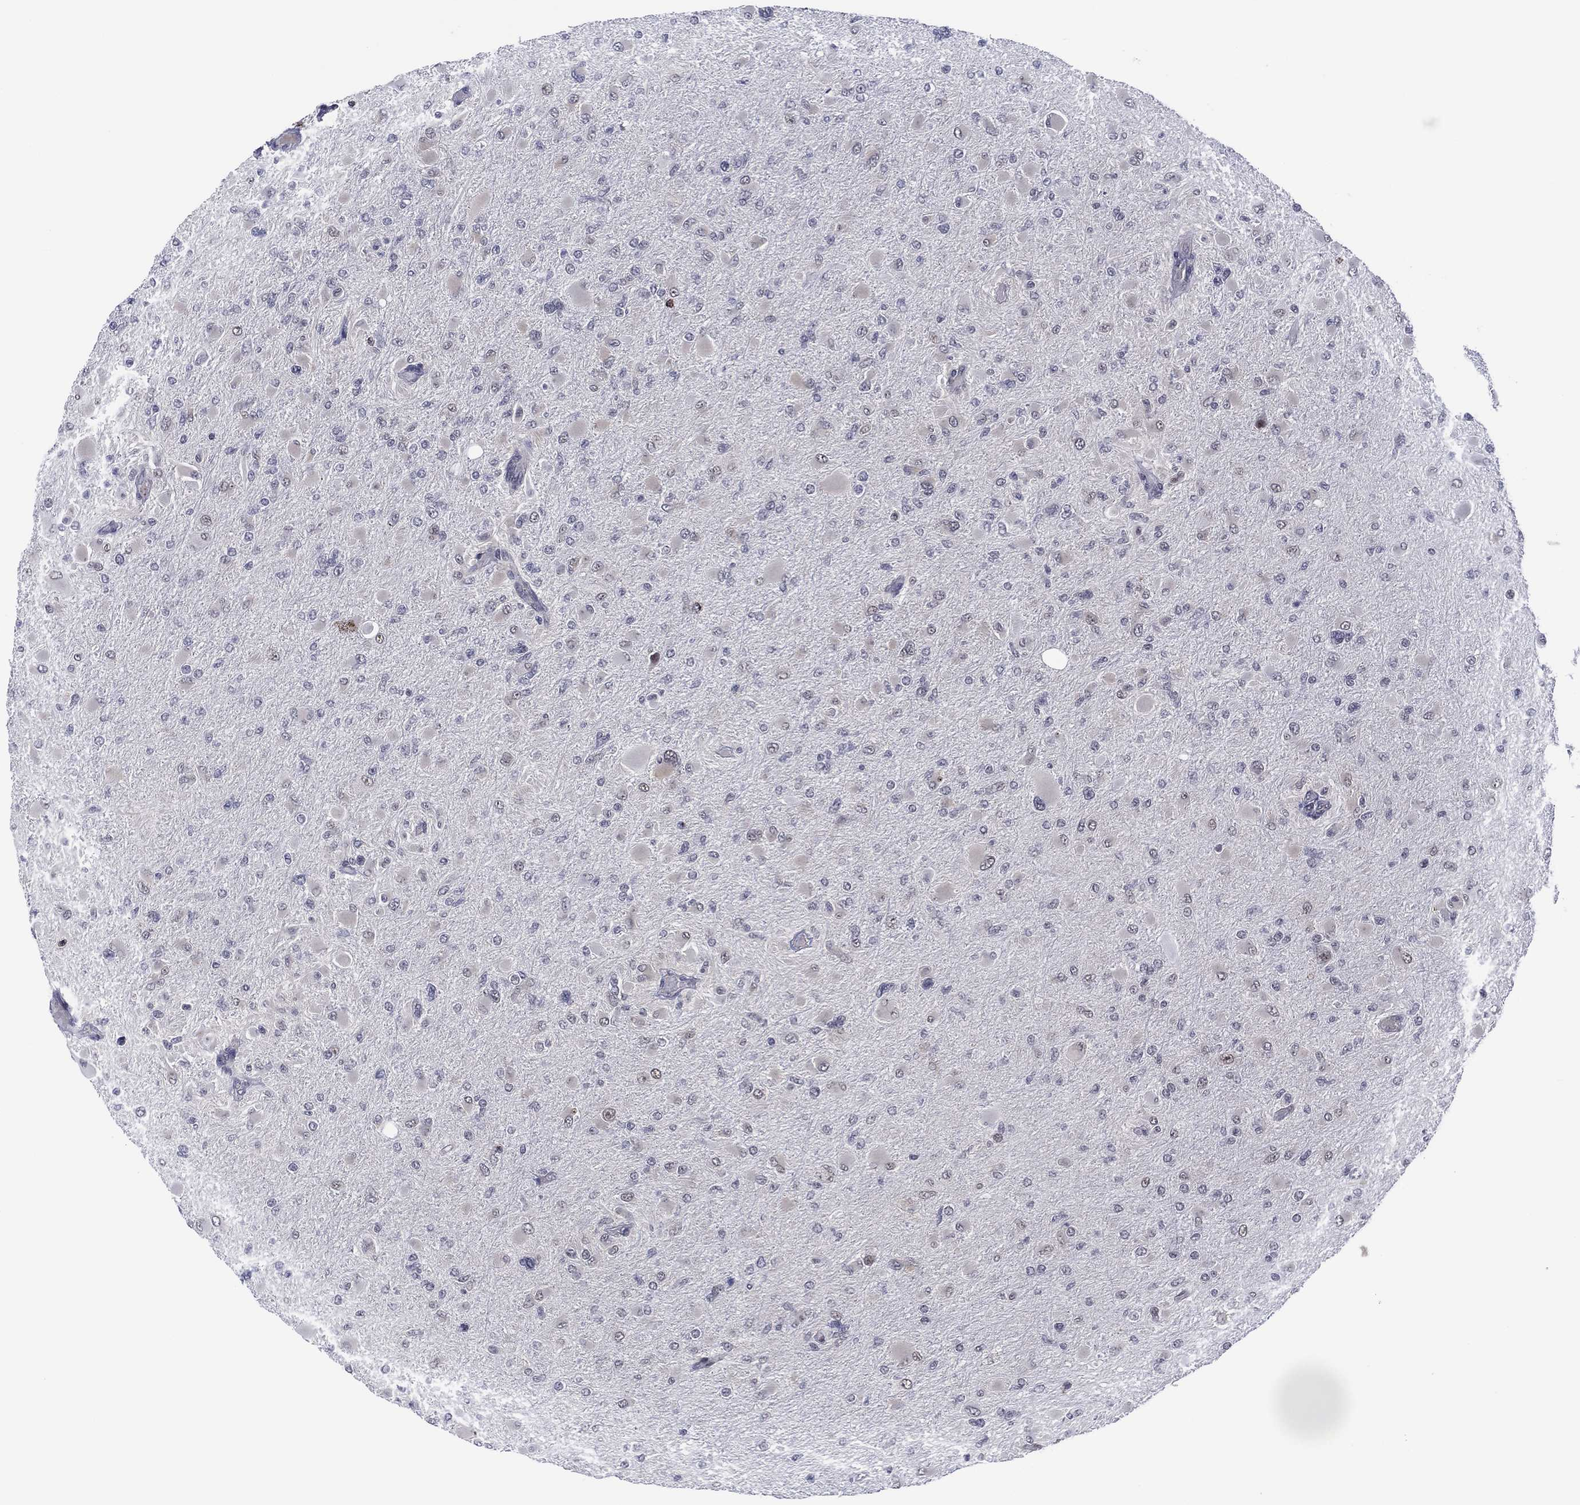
{"staining": {"intensity": "negative", "quantity": "none", "location": "none"}, "tissue": "glioma", "cell_type": "Tumor cells", "image_type": "cancer", "snomed": [{"axis": "morphology", "description": "Glioma, malignant, High grade"}, {"axis": "topography", "description": "Cerebral cortex"}], "caption": "IHC photomicrograph of human high-grade glioma (malignant) stained for a protein (brown), which shows no staining in tumor cells.", "gene": "DPP4", "patient": {"sex": "female", "age": 36}}